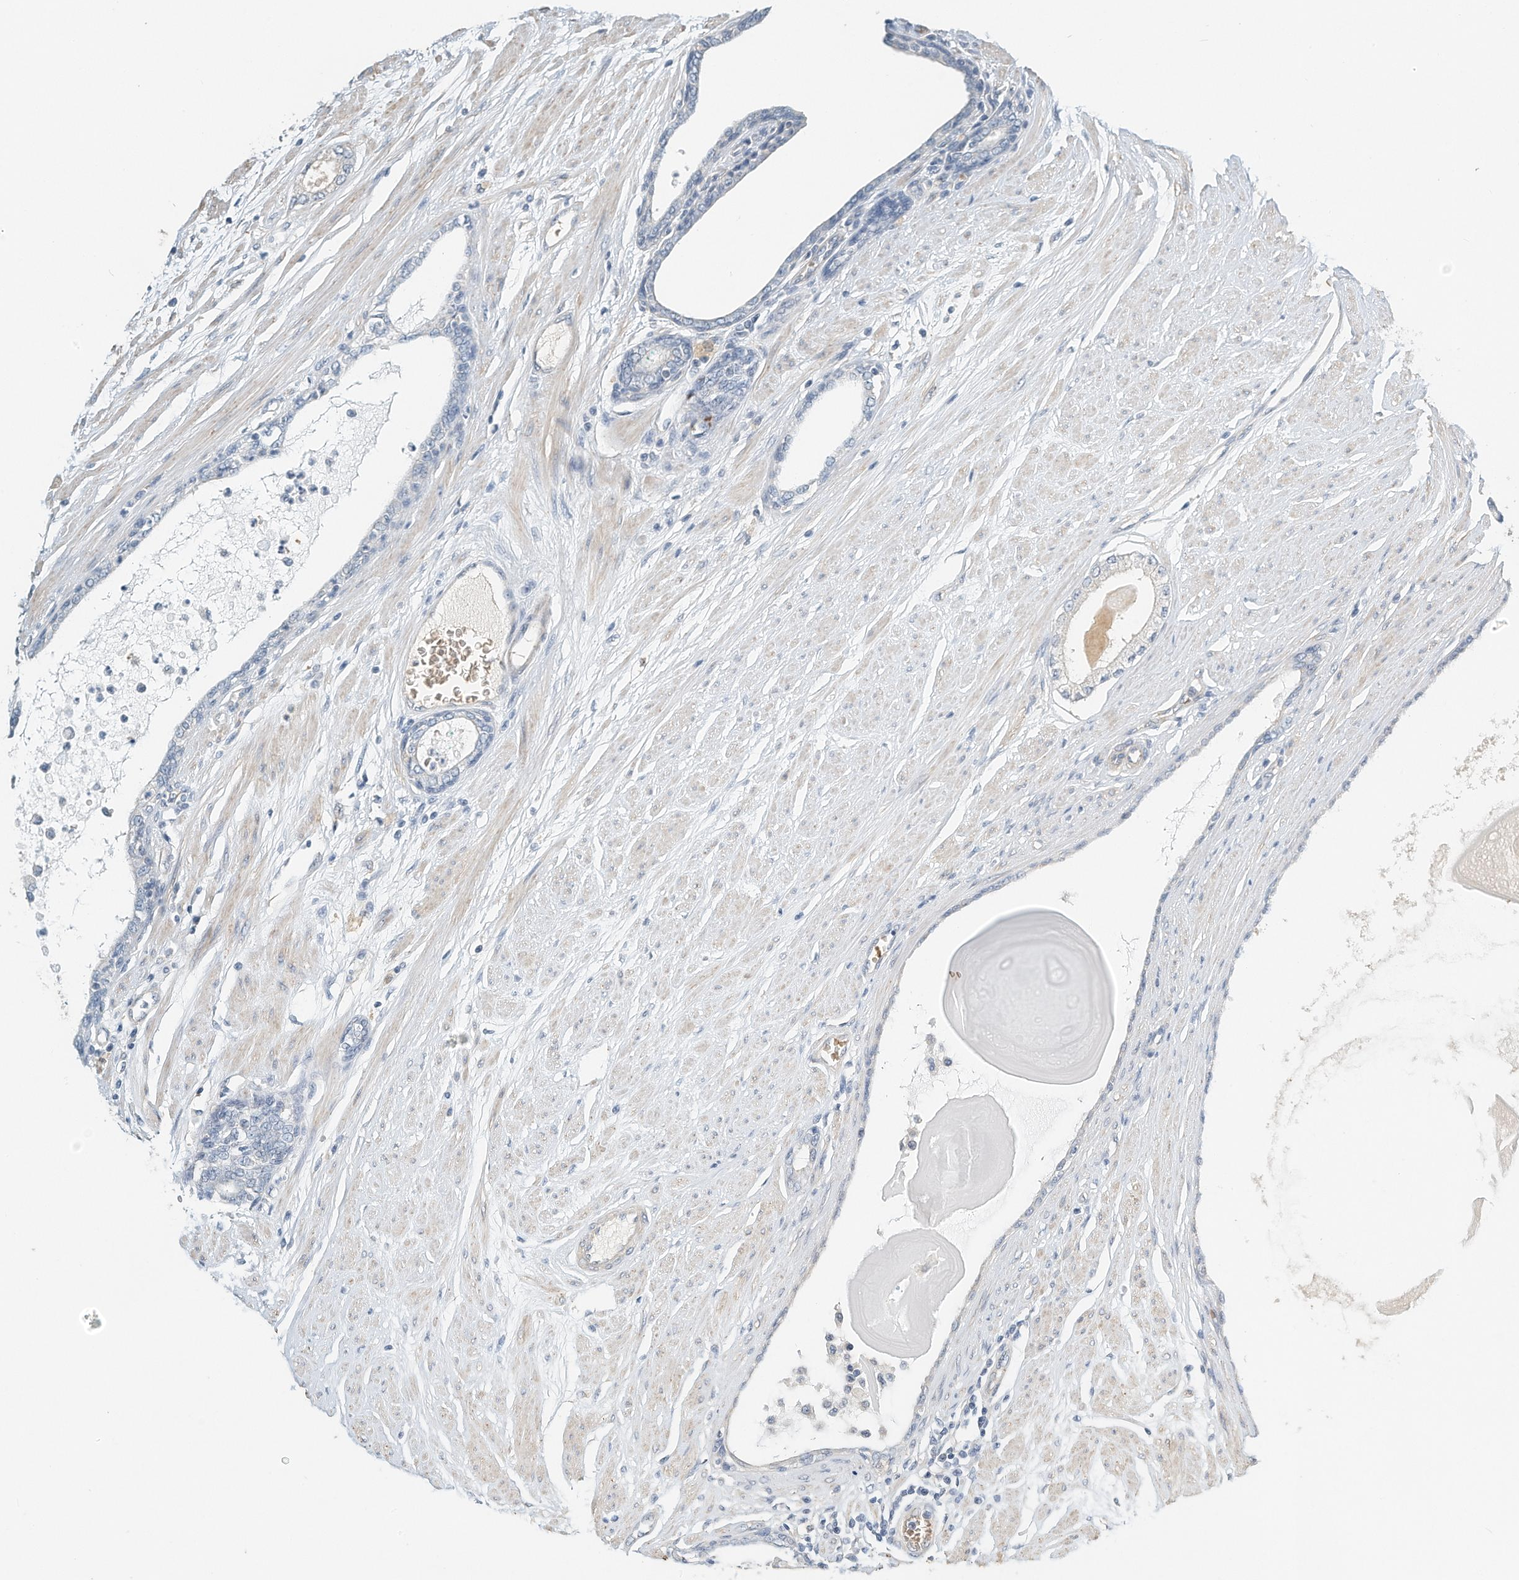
{"staining": {"intensity": "negative", "quantity": "none", "location": "none"}, "tissue": "prostate cancer", "cell_type": "Tumor cells", "image_type": "cancer", "snomed": [{"axis": "morphology", "description": "Adenocarcinoma, Low grade"}, {"axis": "topography", "description": "Prostate"}], "caption": "Tumor cells show no significant expression in prostate low-grade adenocarcinoma.", "gene": "RCAN3", "patient": {"sex": "male", "age": 60}}